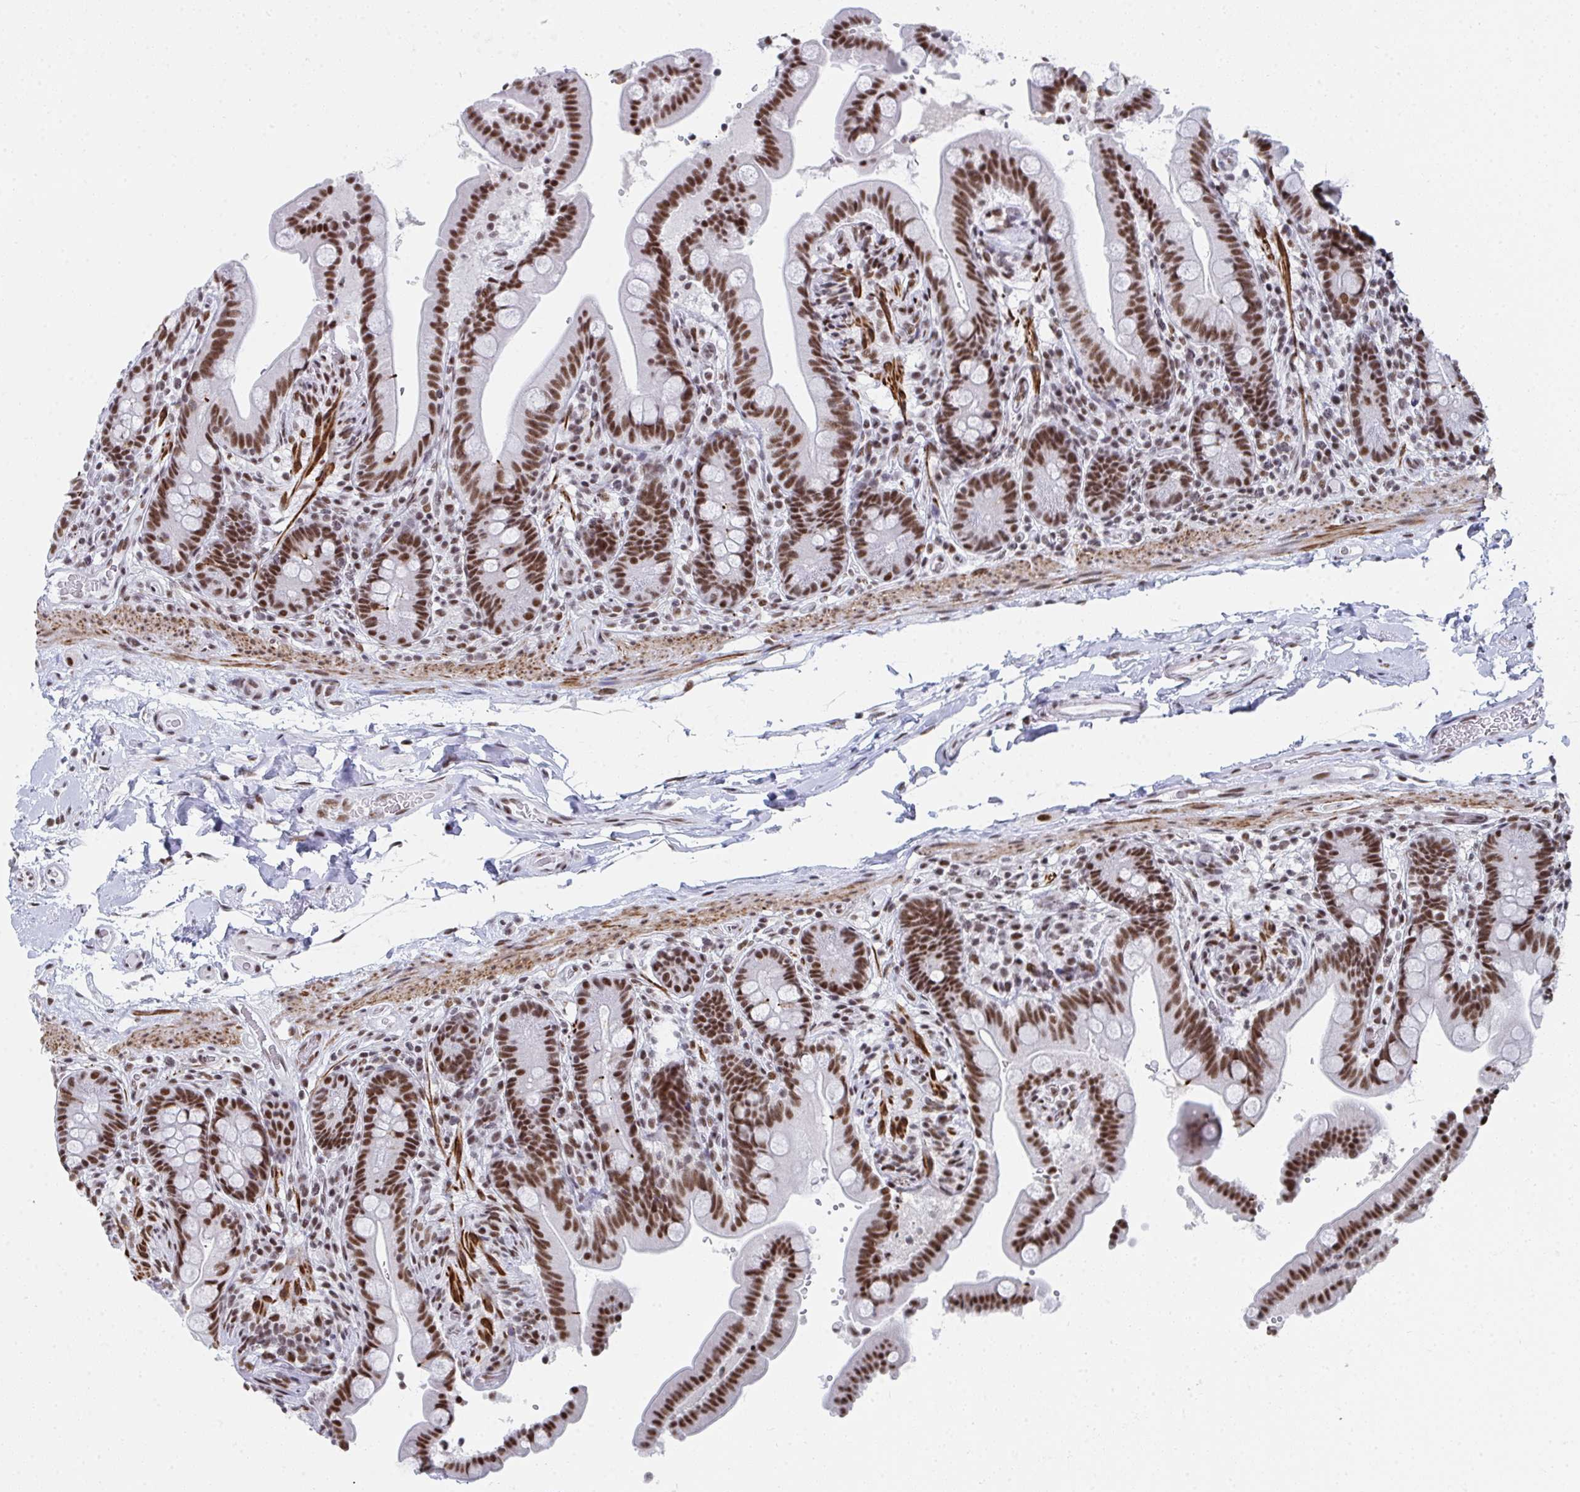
{"staining": {"intensity": "moderate", "quantity": ">75%", "location": "nuclear"}, "tissue": "colon", "cell_type": "Endothelial cells", "image_type": "normal", "snomed": [{"axis": "morphology", "description": "Normal tissue, NOS"}, {"axis": "topography", "description": "Smooth muscle"}, {"axis": "topography", "description": "Colon"}], "caption": "Protein staining reveals moderate nuclear staining in about >75% of endothelial cells in normal colon. The staining was performed using DAB to visualize the protein expression in brown, while the nuclei were stained in blue with hematoxylin (Magnification: 20x).", "gene": "SNRNP70", "patient": {"sex": "male", "age": 73}}